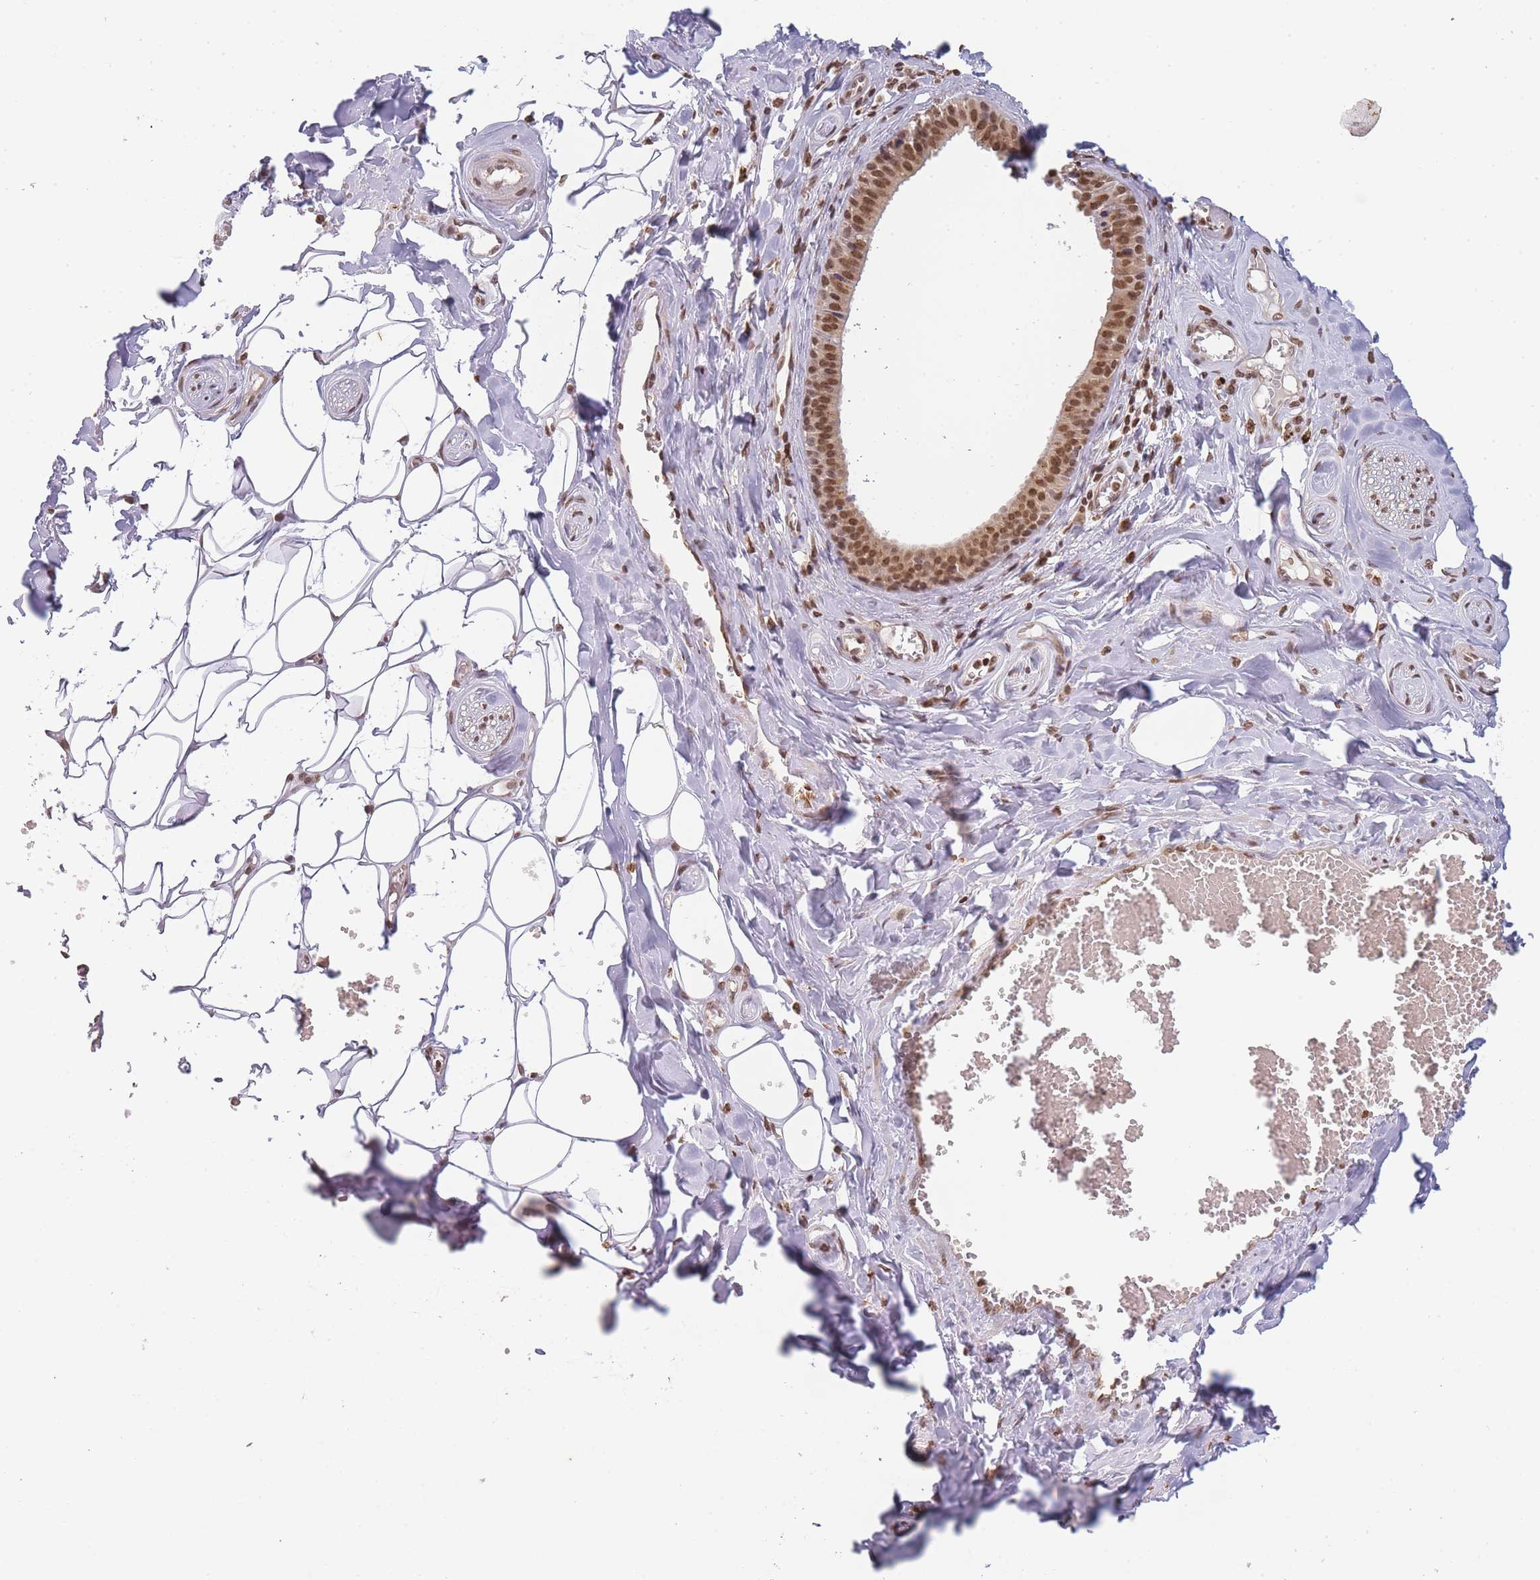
{"staining": {"intensity": "strong", "quantity": ">75%", "location": "nuclear"}, "tissue": "salivary gland", "cell_type": "Glandular cells", "image_type": "normal", "snomed": [{"axis": "morphology", "description": "Normal tissue, NOS"}, {"axis": "topography", "description": "Salivary gland"}], "caption": "This image exhibits immunohistochemistry (IHC) staining of unremarkable salivary gland, with high strong nuclear expression in about >75% of glandular cells.", "gene": "WWTR1", "patient": {"sex": "male", "age": 62}}